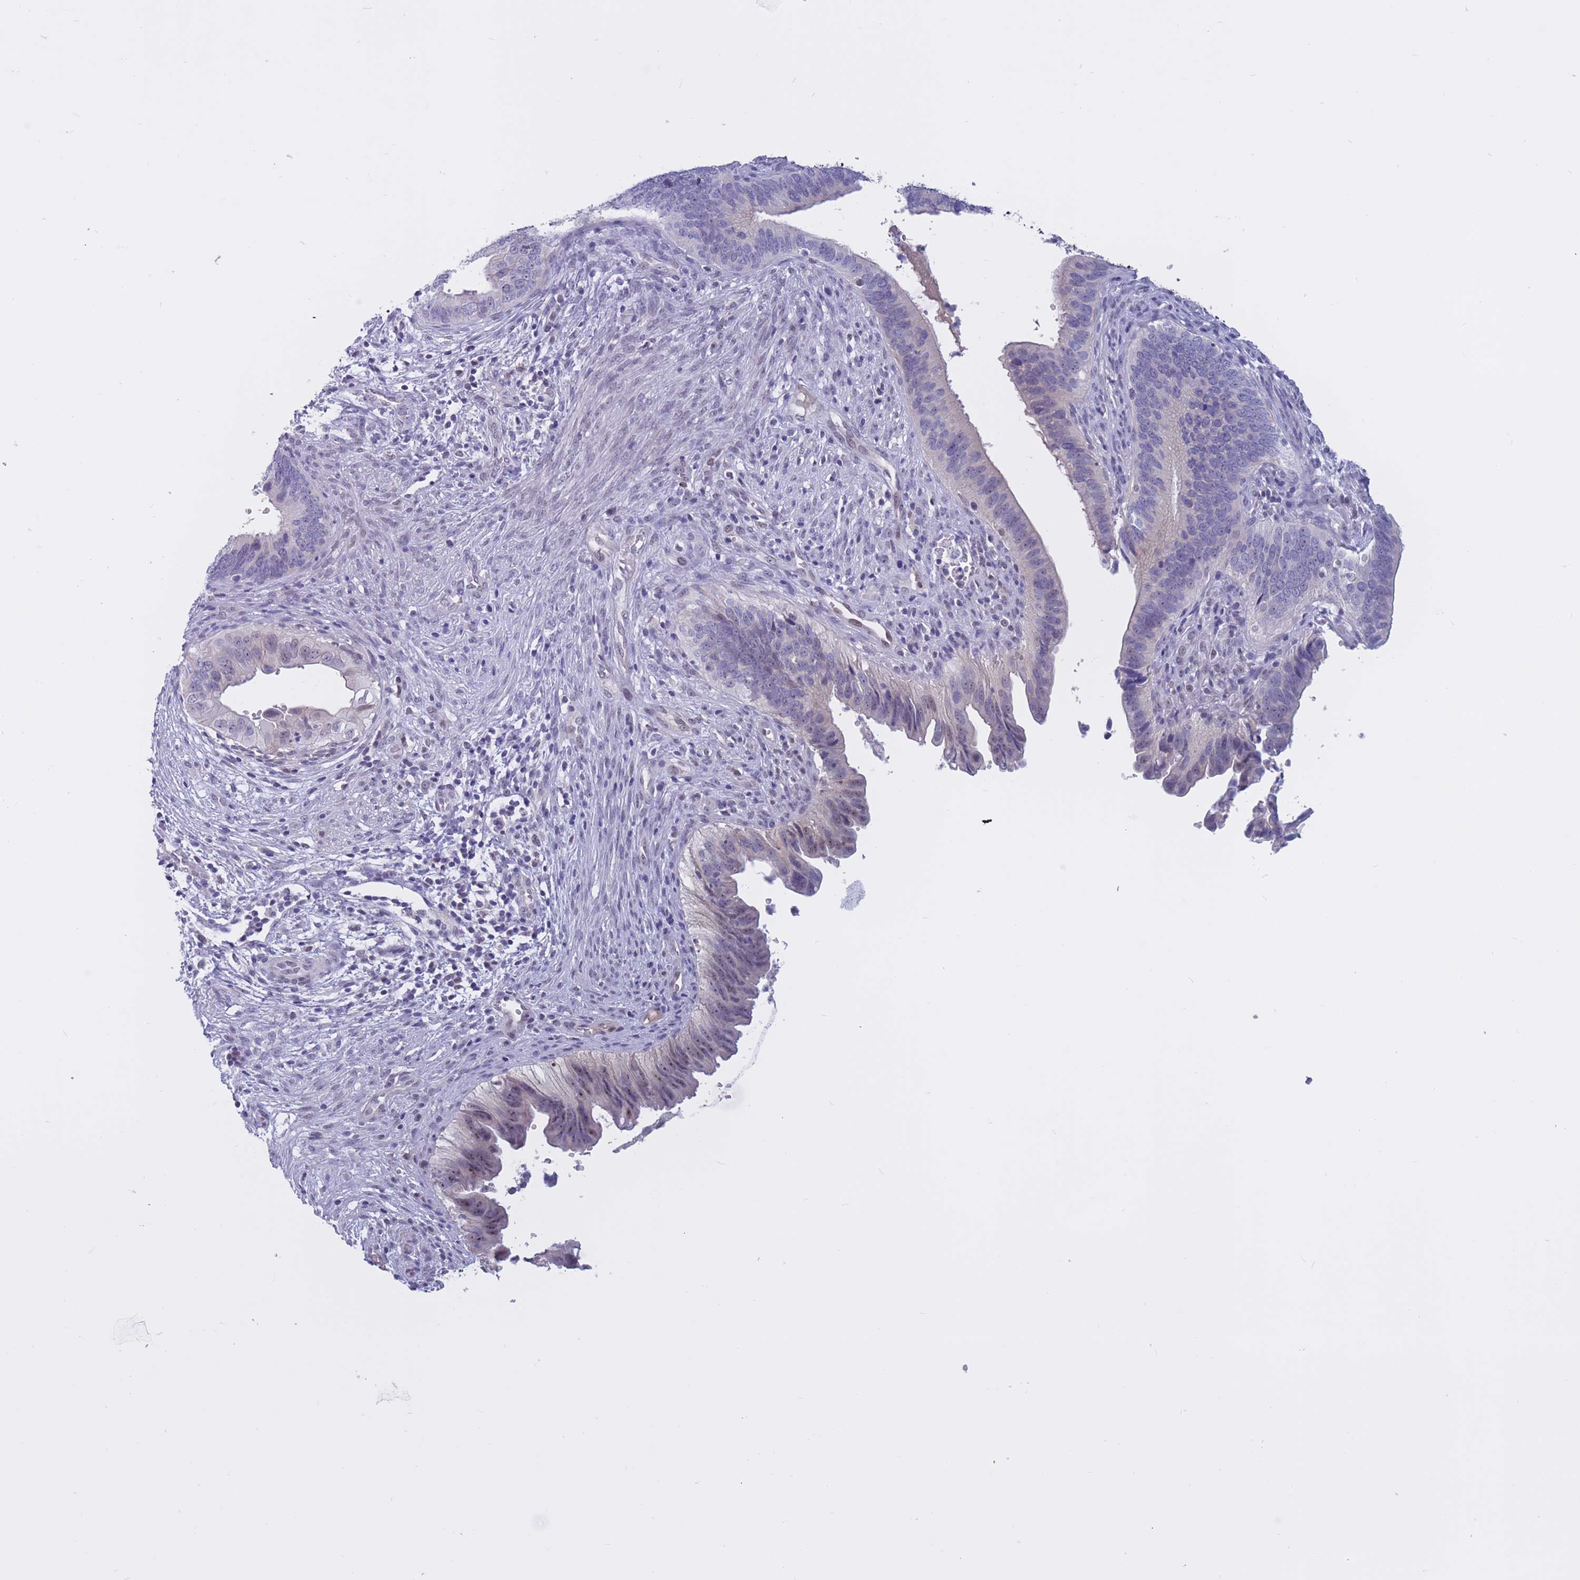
{"staining": {"intensity": "weak", "quantity": "<25%", "location": "nuclear"}, "tissue": "cervical cancer", "cell_type": "Tumor cells", "image_type": "cancer", "snomed": [{"axis": "morphology", "description": "Adenocarcinoma, NOS"}, {"axis": "topography", "description": "Cervix"}], "caption": "A micrograph of adenocarcinoma (cervical) stained for a protein reveals no brown staining in tumor cells.", "gene": "BOP1", "patient": {"sex": "female", "age": 42}}